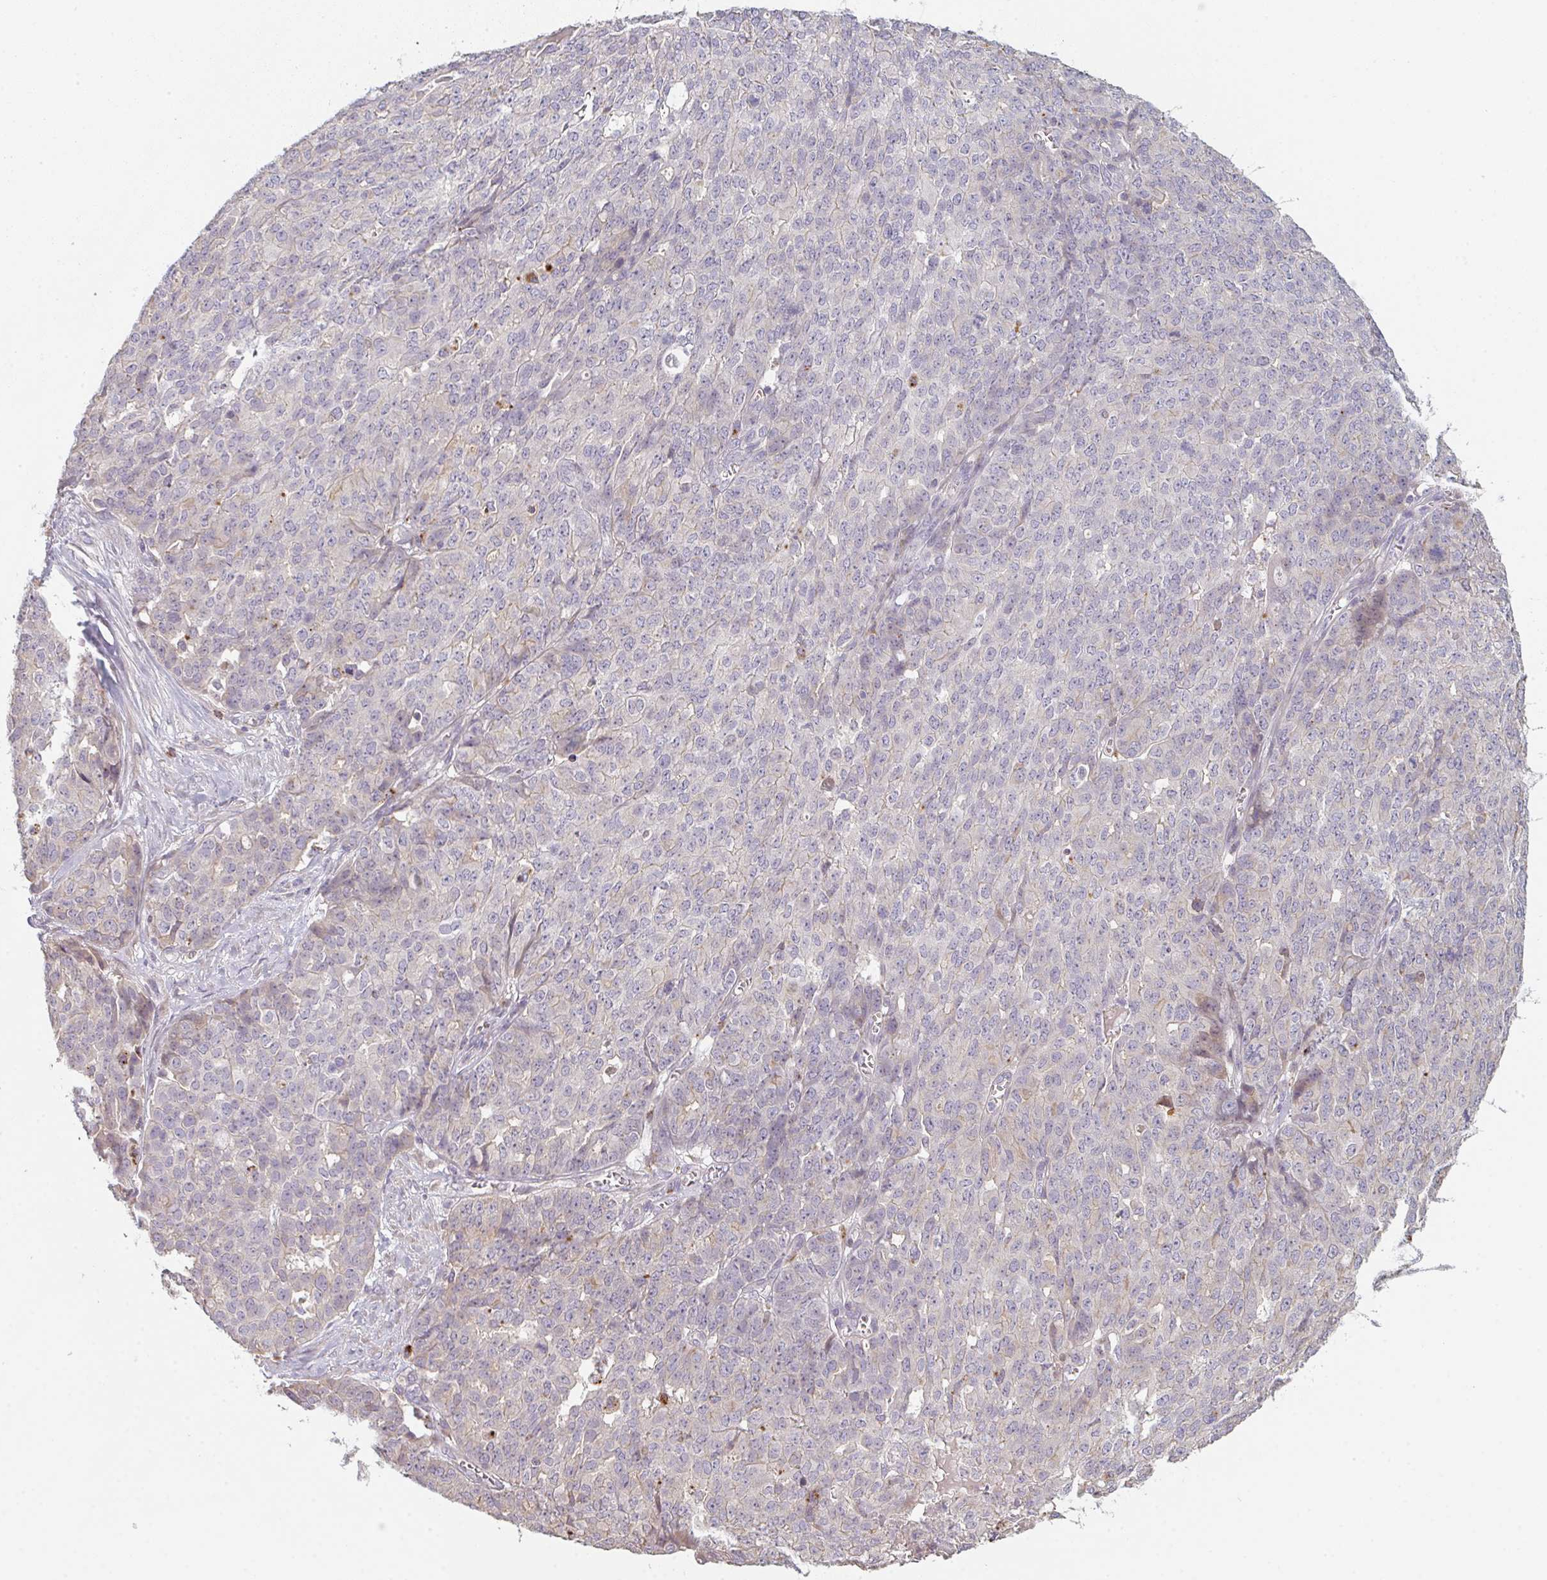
{"staining": {"intensity": "negative", "quantity": "none", "location": "none"}, "tissue": "ovarian cancer", "cell_type": "Tumor cells", "image_type": "cancer", "snomed": [{"axis": "morphology", "description": "Cystadenocarcinoma, serous, NOS"}, {"axis": "topography", "description": "Soft tissue"}, {"axis": "topography", "description": "Ovary"}], "caption": "The IHC micrograph has no significant expression in tumor cells of ovarian serous cystadenocarcinoma tissue. (DAB immunohistochemistry (IHC) visualized using brightfield microscopy, high magnification).", "gene": "TMEM237", "patient": {"sex": "female", "age": 57}}